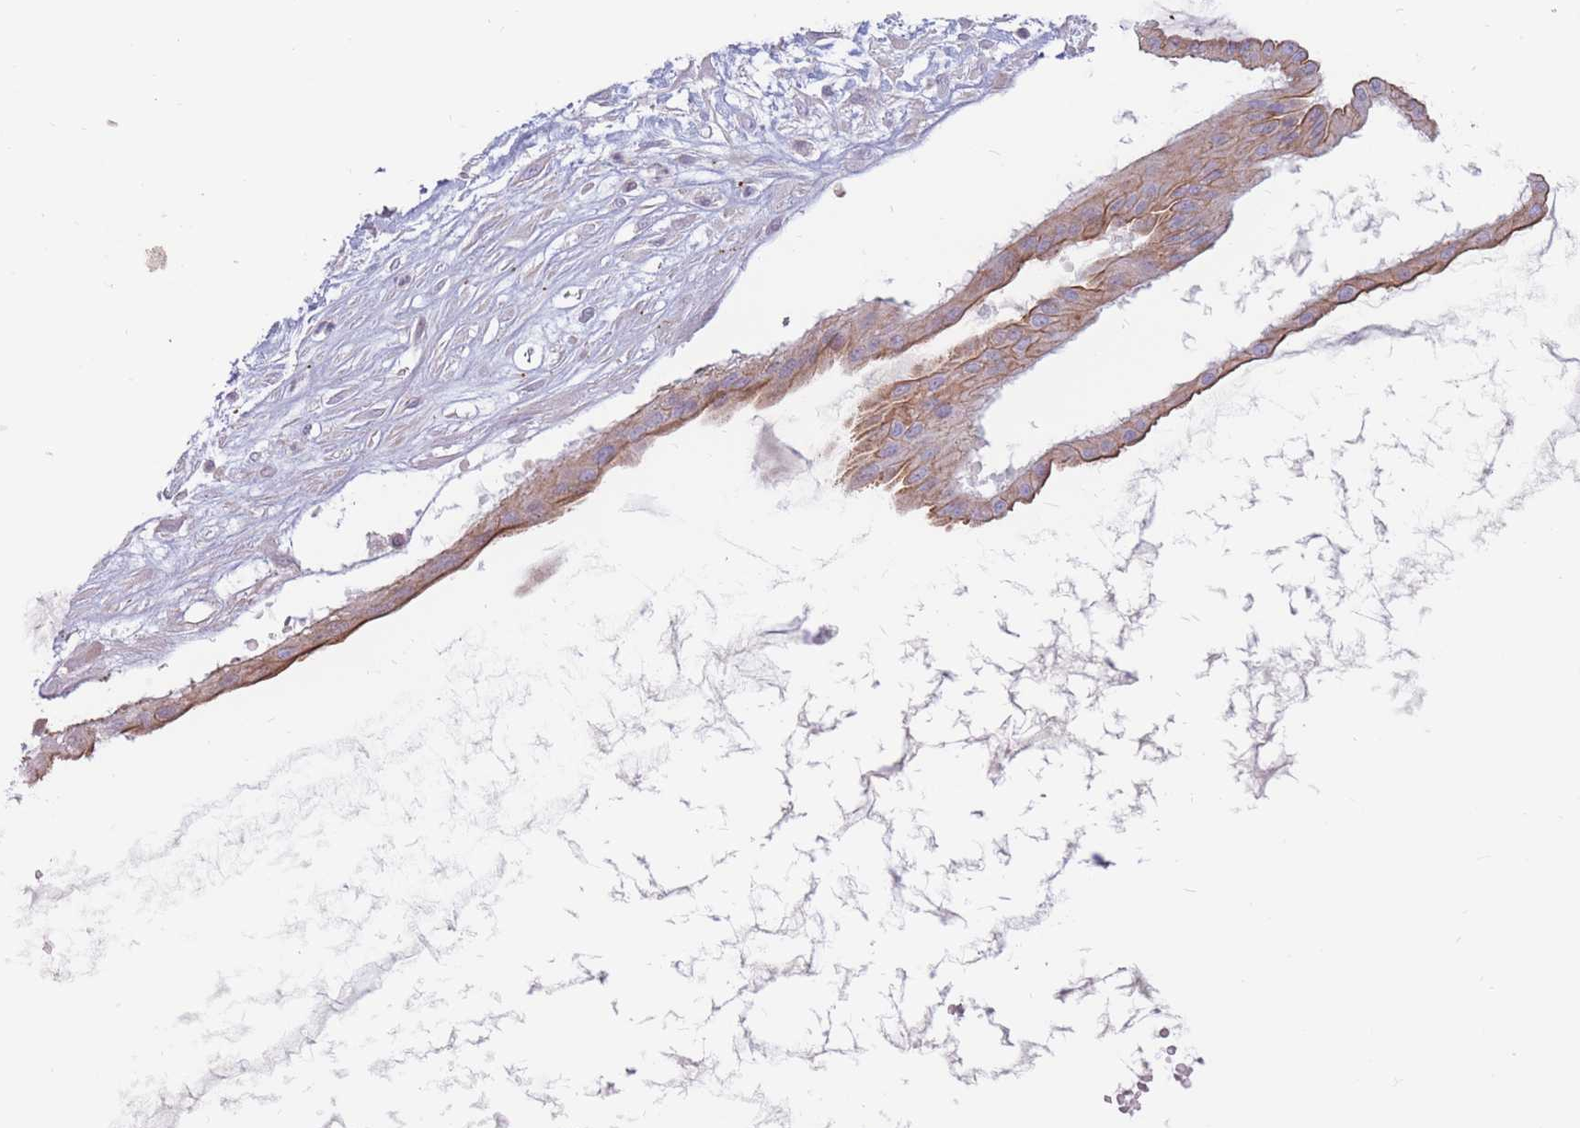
{"staining": {"intensity": "moderate", "quantity": "25%-75%", "location": "cytoplasmic/membranous"}, "tissue": "ovarian cancer", "cell_type": "Tumor cells", "image_type": "cancer", "snomed": [{"axis": "morphology", "description": "Cystadenocarcinoma, mucinous, NOS"}, {"axis": "topography", "description": "Ovary"}], "caption": "High-magnification brightfield microscopy of ovarian cancer stained with DAB (brown) and counterstained with hematoxylin (blue). tumor cells exhibit moderate cytoplasmic/membranous expression is appreciated in approximately25%-75% of cells.", "gene": "PTGDR", "patient": {"sex": "female", "age": 73}}